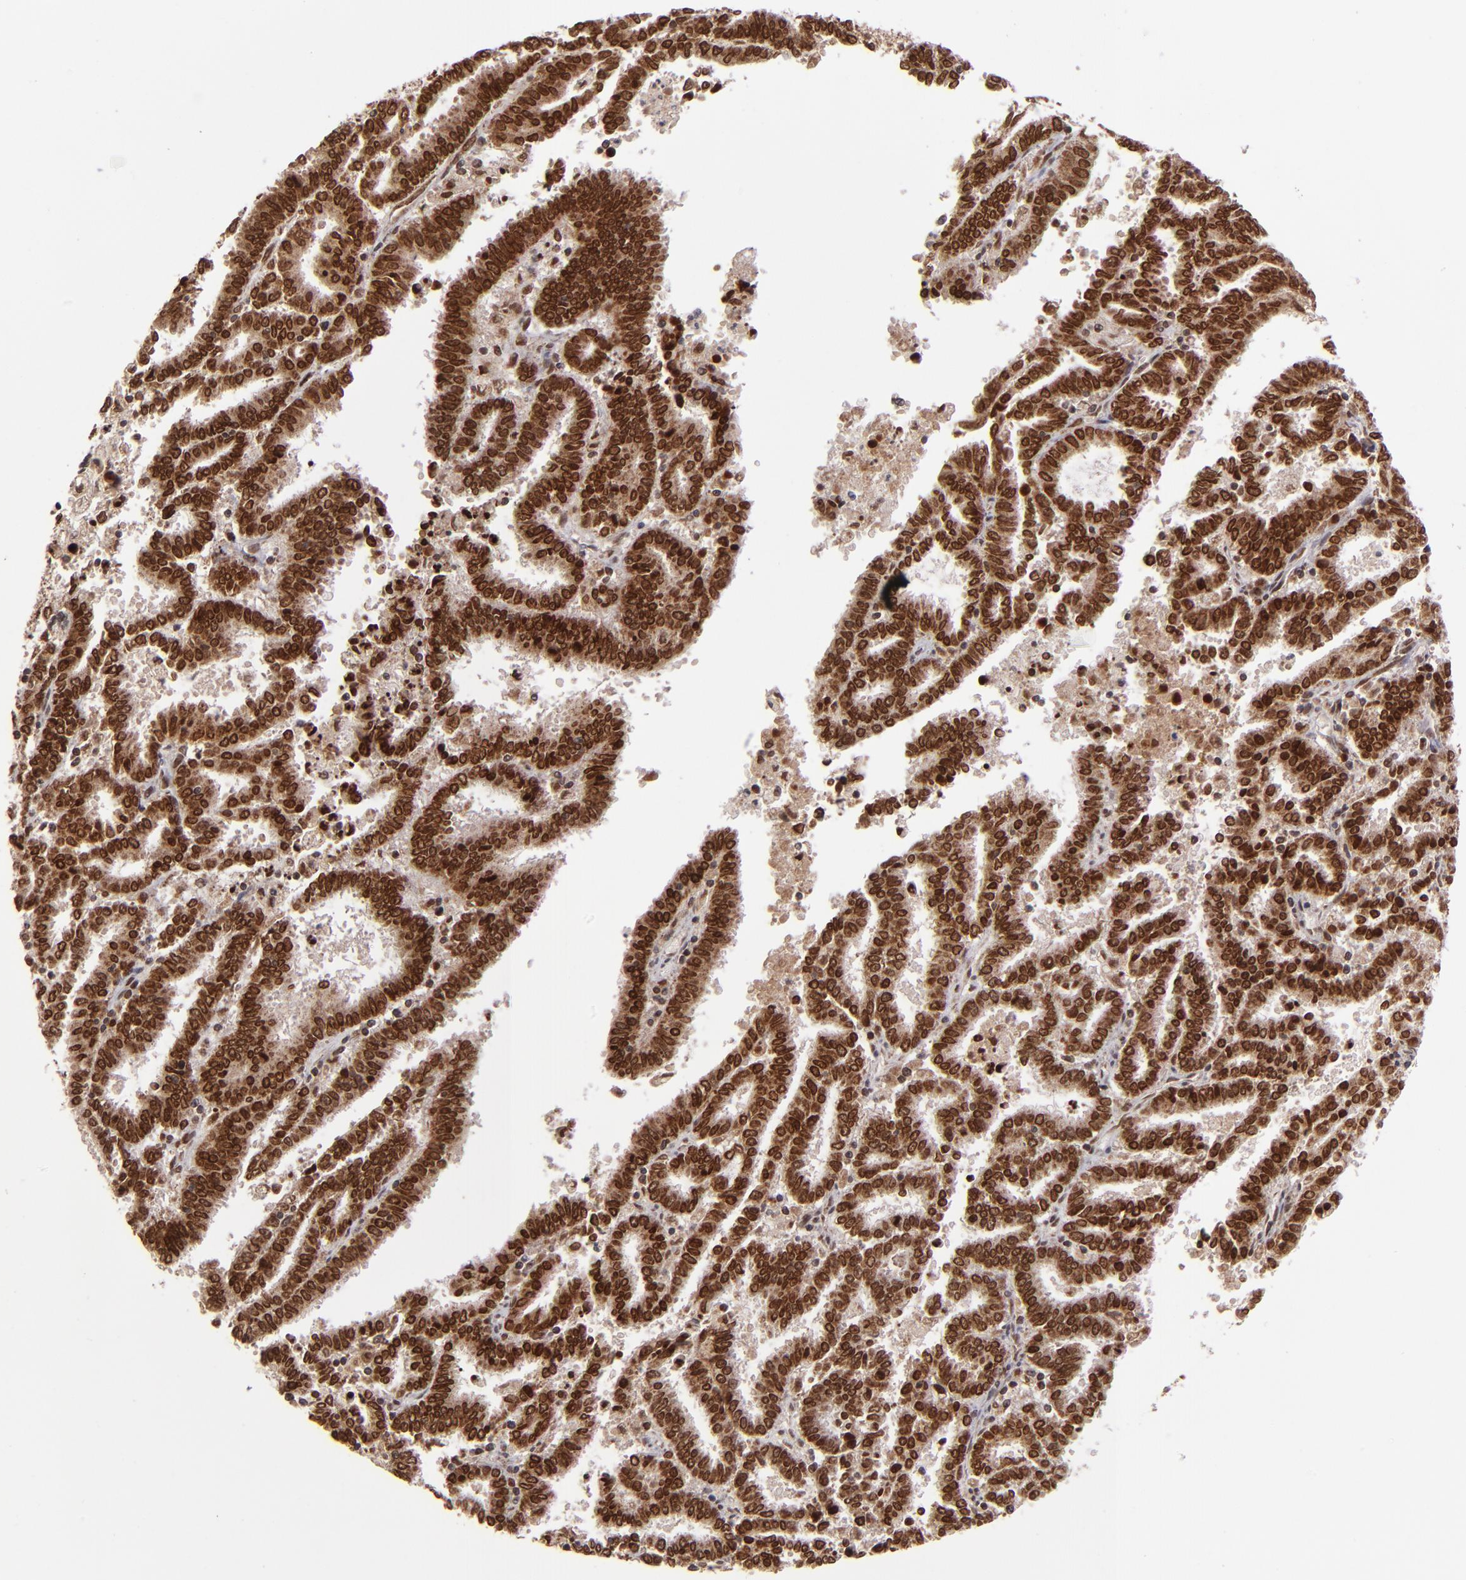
{"staining": {"intensity": "strong", "quantity": ">75%", "location": "cytoplasmic/membranous,nuclear"}, "tissue": "endometrial cancer", "cell_type": "Tumor cells", "image_type": "cancer", "snomed": [{"axis": "morphology", "description": "Adenocarcinoma, NOS"}, {"axis": "topography", "description": "Uterus"}], "caption": "Strong cytoplasmic/membranous and nuclear expression for a protein is present in approximately >75% of tumor cells of endometrial cancer using immunohistochemistry (IHC).", "gene": "TOP1MT", "patient": {"sex": "female", "age": 83}}